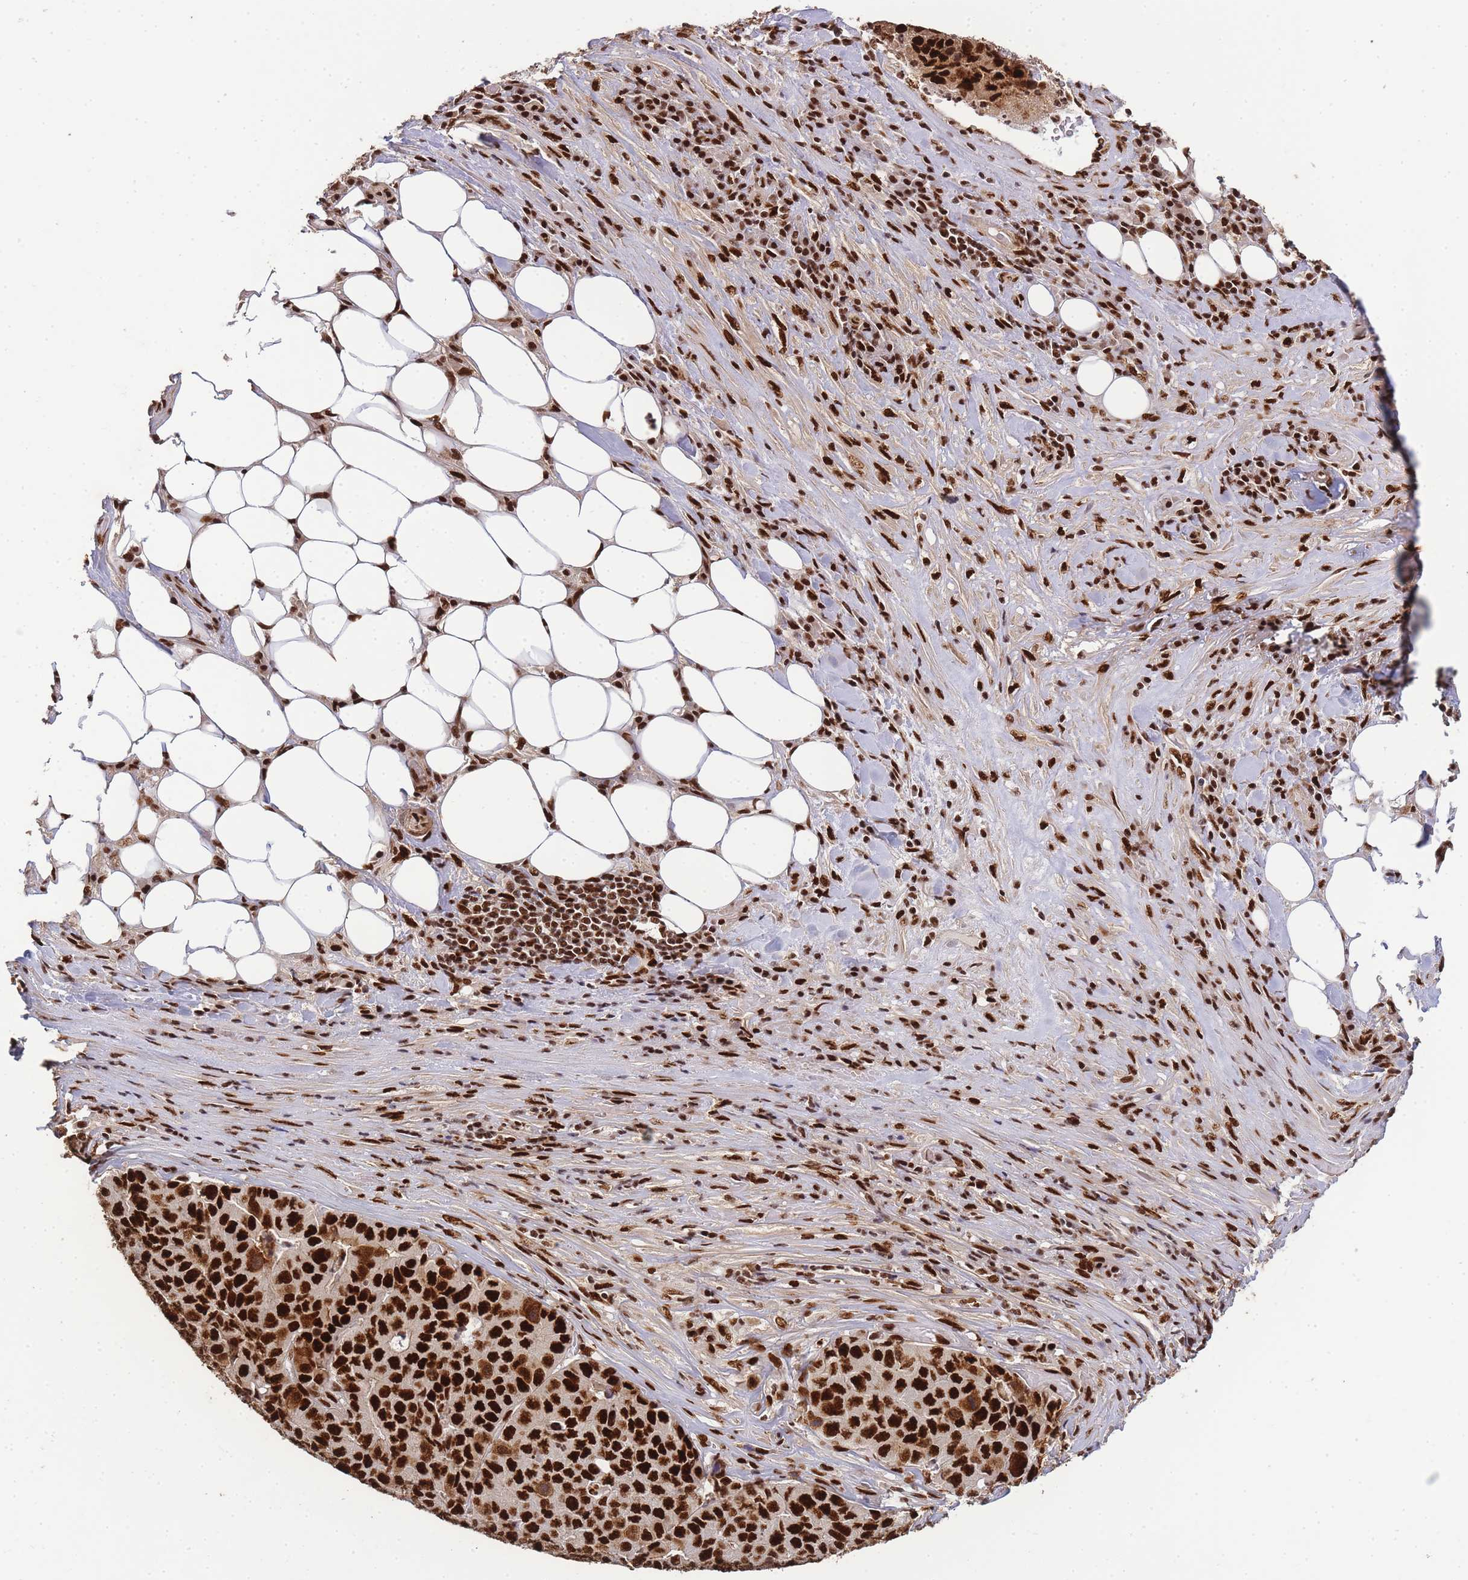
{"staining": {"intensity": "strong", "quantity": ">75%", "location": "nuclear"}, "tissue": "stomach cancer", "cell_type": "Tumor cells", "image_type": "cancer", "snomed": [{"axis": "morphology", "description": "Adenocarcinoma, NOS"}, {"axis": "topography", "description": "Stomach"}], "caption": "A high amount of strong nuclear staining is present in approximately >75% of tumor cells in stomach cancer (adenocarcinoma) tissue.", "gene": "PRKDC", "patient": {"sex": "male", "age": 71}}